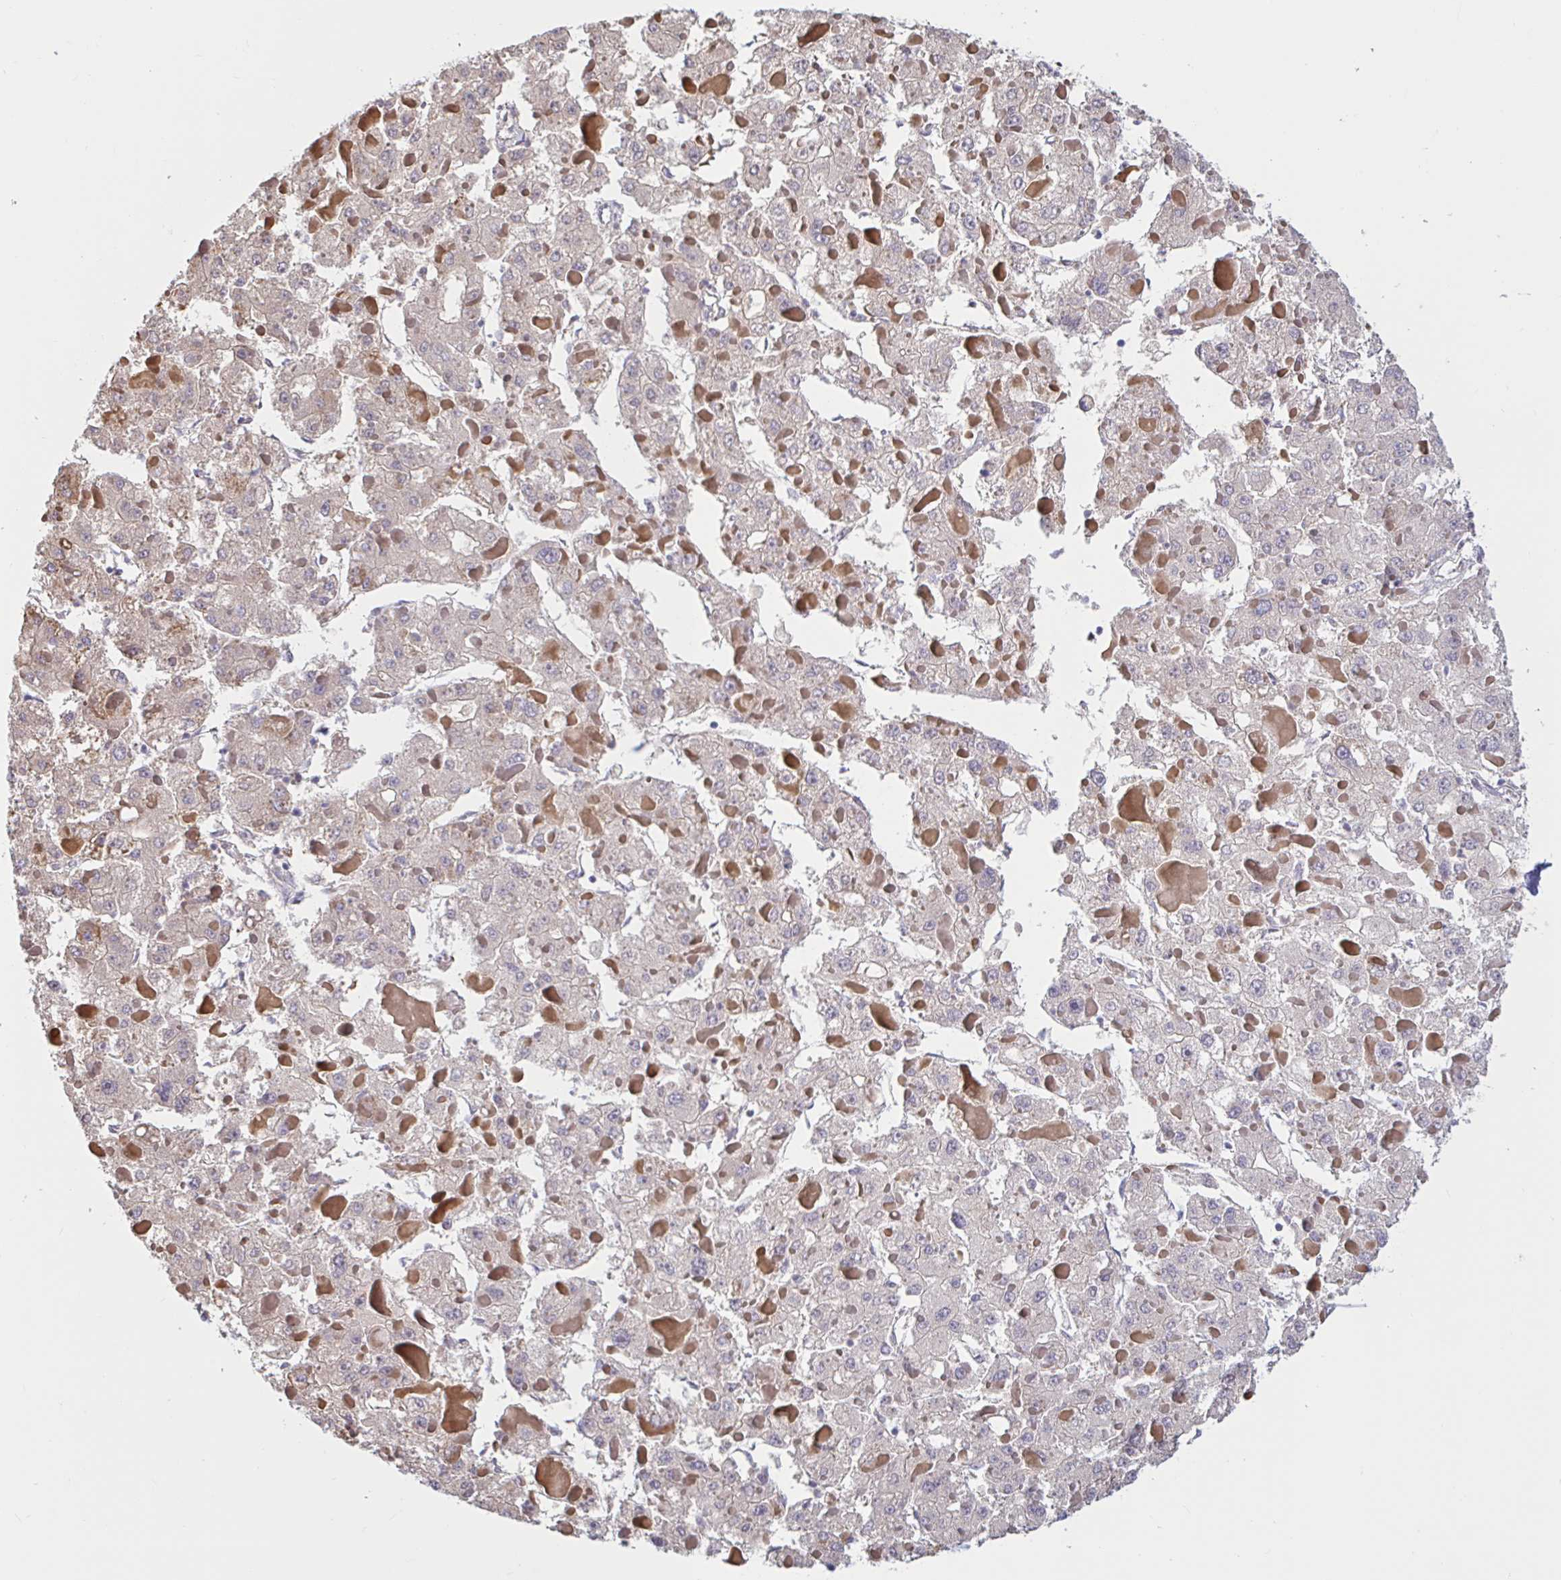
{"staining": {"intensity": "weak", "quantity": "<25%", "location": "cytoplasmic/membranous"}, "tissue": "liver cancer", "cell_type": "Tumor cells", "image_type": "cancer", "snomed": [{"axis": "morphology", "description": "Carcinoma, Hepatocellular, NOS"}, {"axis": "topography", "description": "Liver"}], "caption": "The immunohistochemistry image has no significant expression in tumor cells of liver cancer tissue. (DAB immunohistochemistry (IHC) with hematoxylin counter stain).", "gene": "NBPF3", "patient": {"sex": "female", "age": 73}}